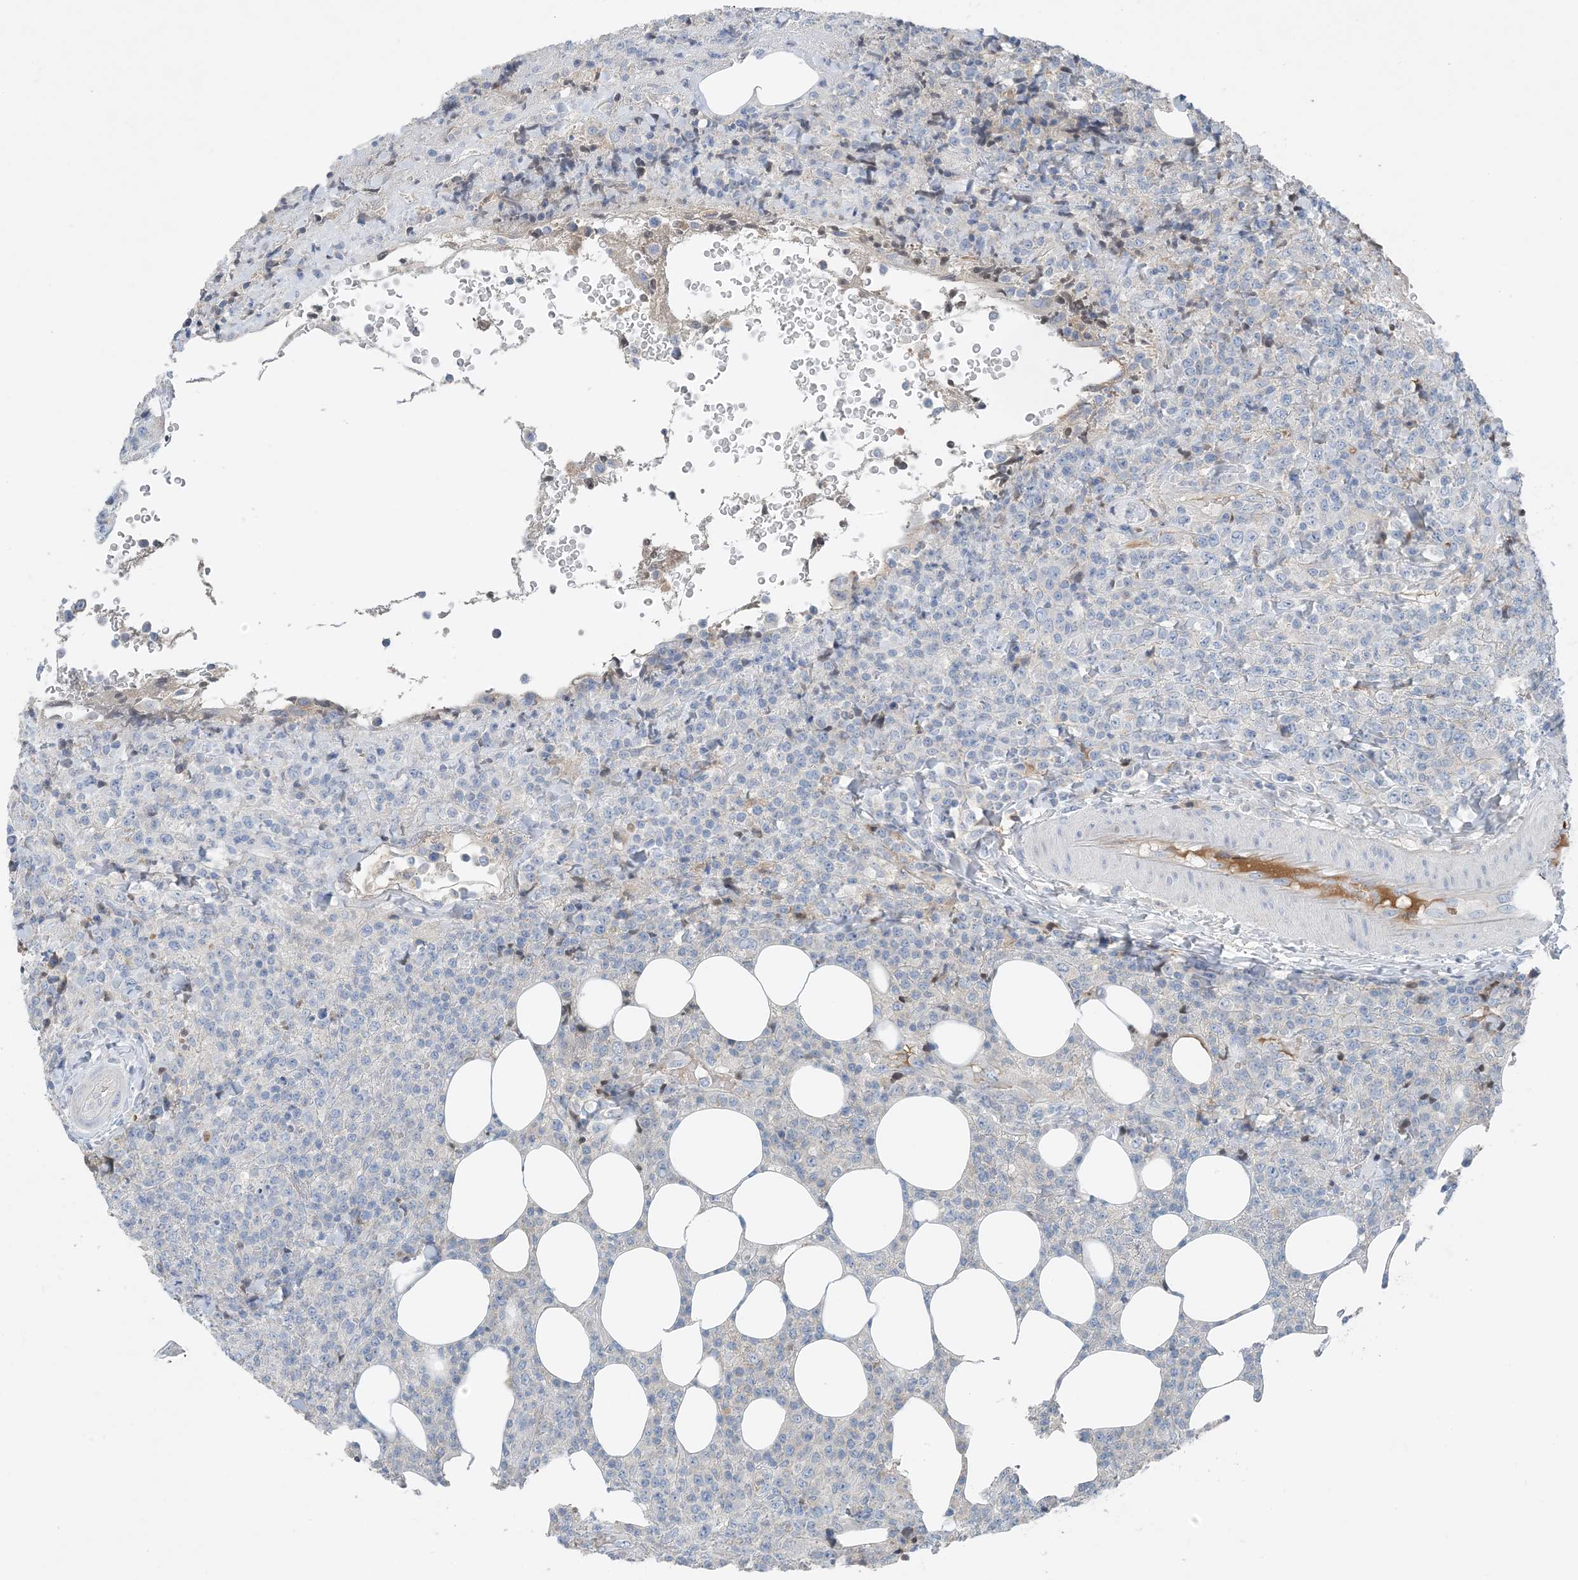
{"staining": {"intensity": "negative", "quantity": "none", "location": "none"}, "tissue": "lymphoma", "cell_type": "Tumor cells", "image_type": "cancer", "snomed": [{"axis": "morphology", "description": "Malignant lymphoma, non-Hodgkin's type, High grade"}, {"axis": "topography", "description": "Lymph node"}], "caption": "Immunohistochemistry of lymphoma shows no expression in tumor cells.", "gene": "CTRL", "patient": {"sex": "male", "age": 13}}